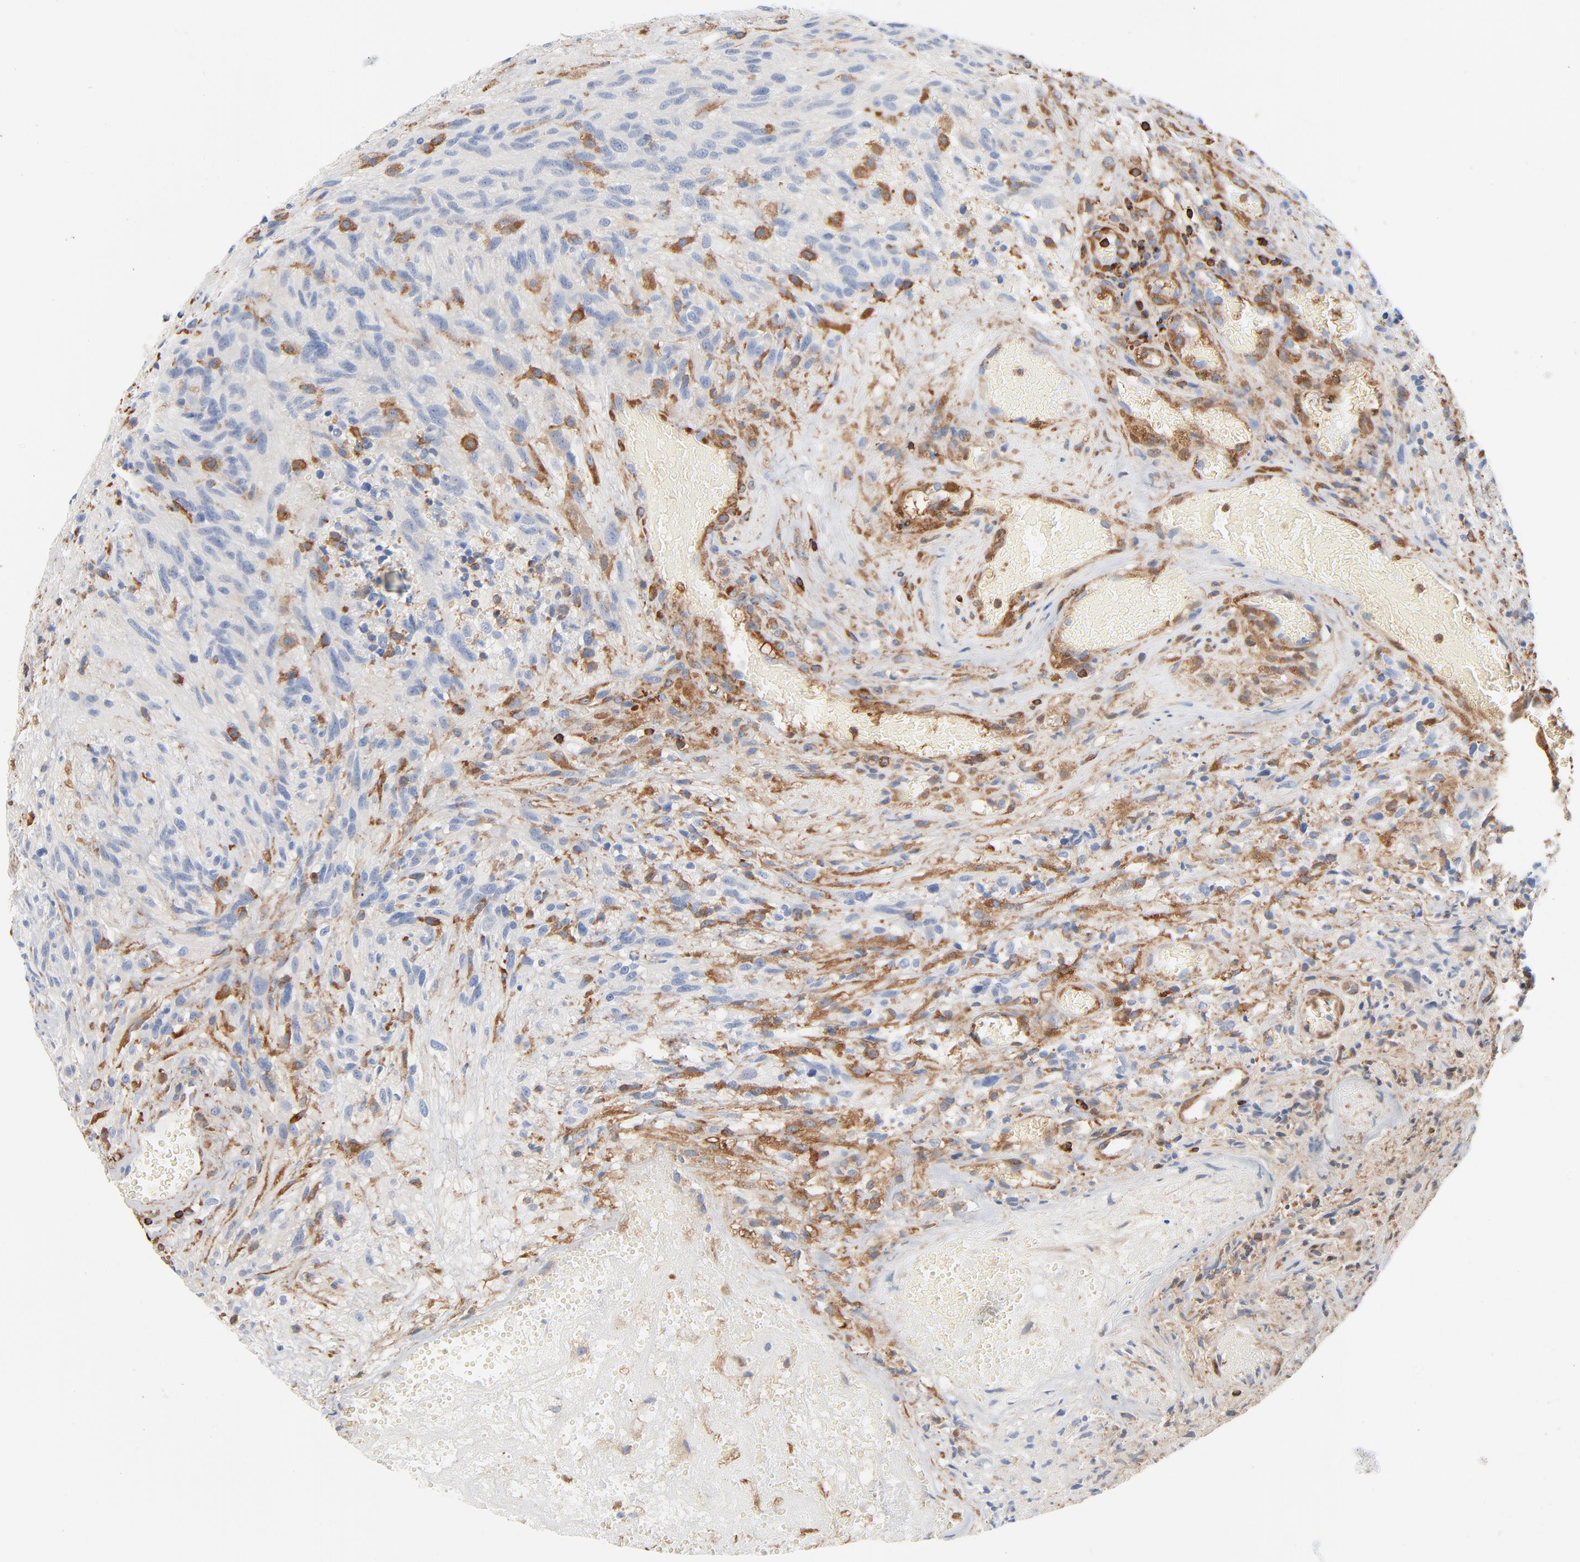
{"staining": {"intensity": "negative", "quantity": "none", "location": "none"}, "tissue": "glioma", "cell_type": "Tumor cells", "image_type": "cancer", "snomed": [{"axis": "morphology", "description": "Normal tissue, NOS"}, {"axis": "morphology", "description": "Glioma, malignant, High grade"}, {"axis": "topography", "description": "Cerebral cortex"}], "caption": "An image of human glioma is negative for staining in tumor cells.", "gene": "SH3KBP1", "patient": {"sex": "male", "age": 75}}